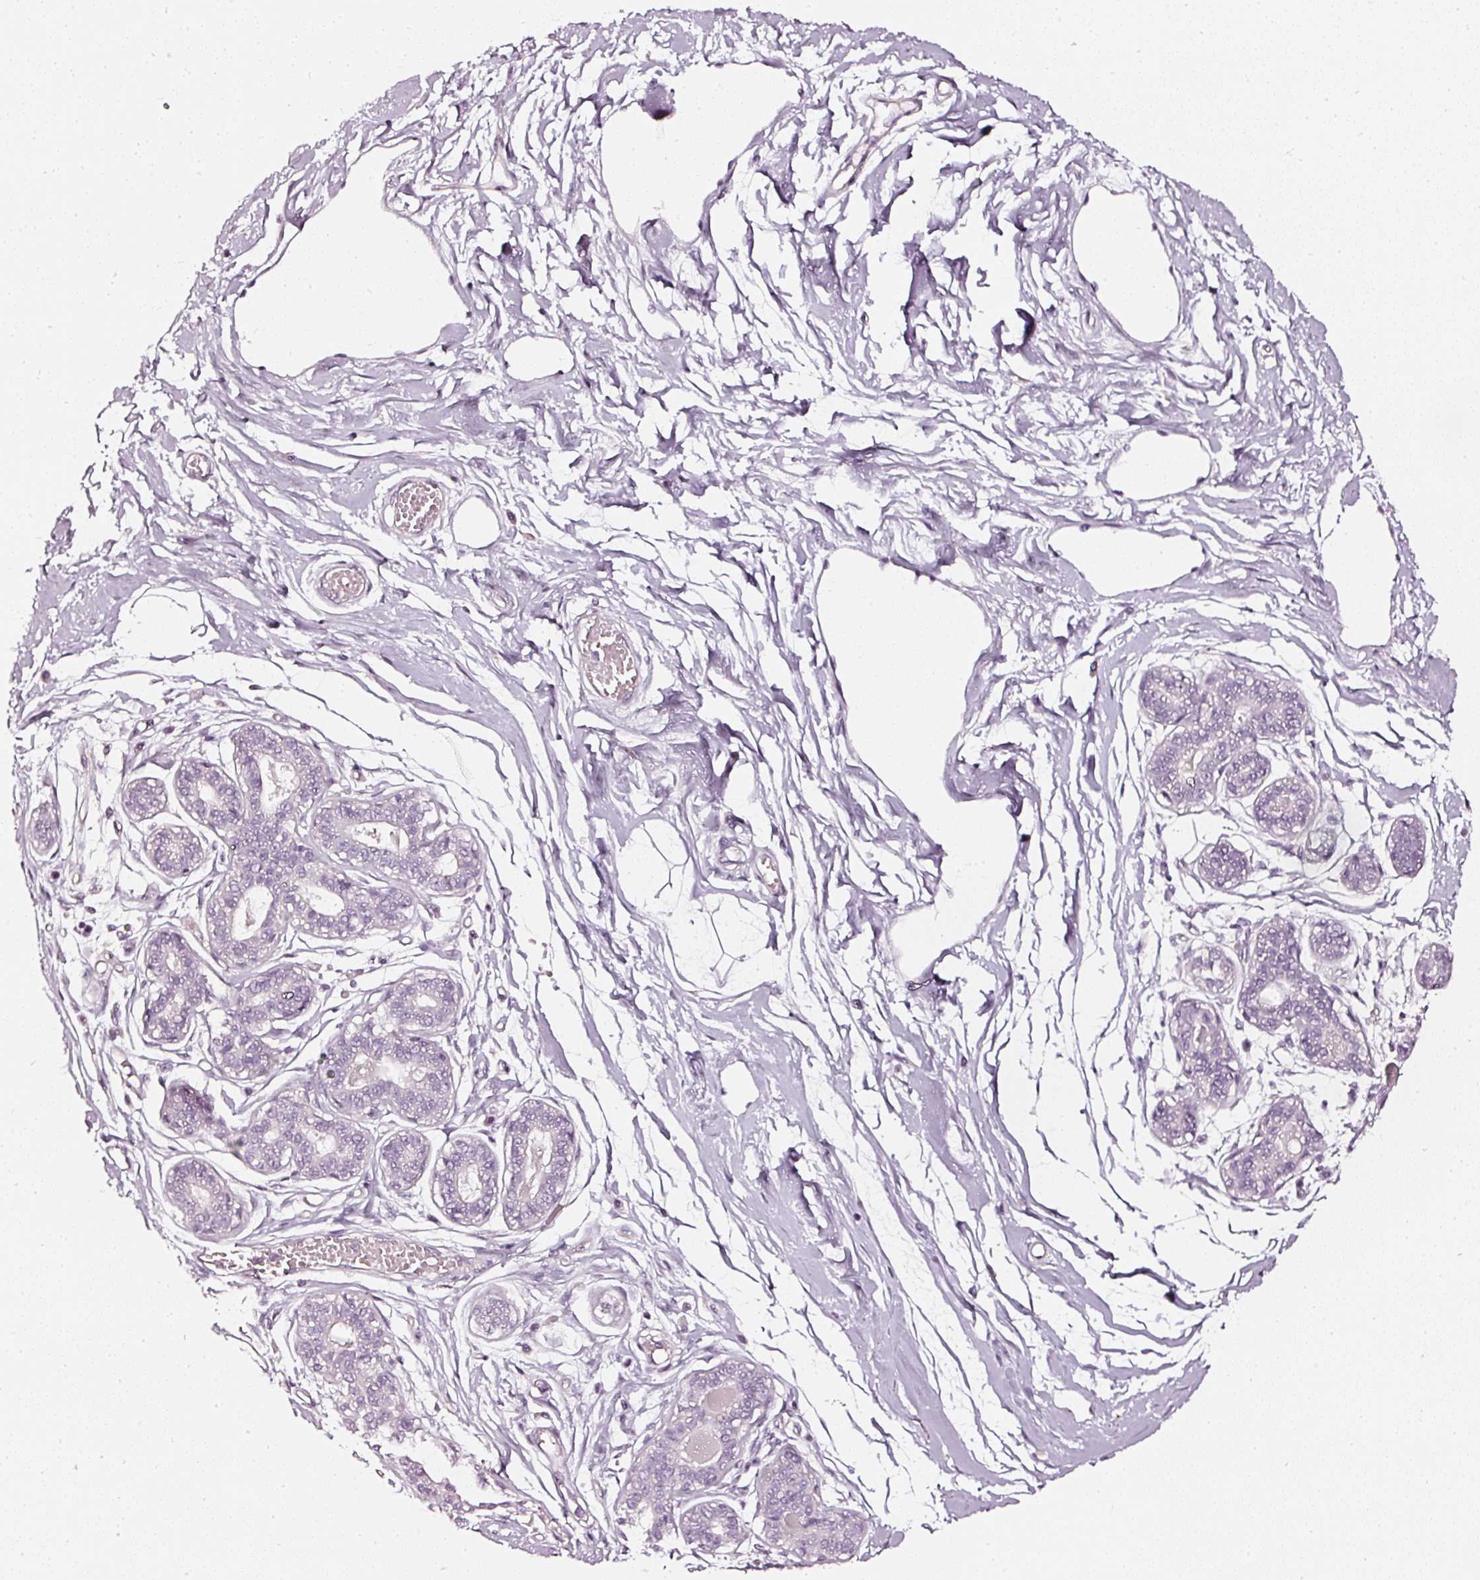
{"staining": {"intensity": "negative", "quantity": "none", "location": "none"}, "tissue": "breast", "cell_type": "Adipocytes", "image_type": "normal", "snomed": [{"axis": "morphology", "description": "Normal tissue, NOS"}, {"axis": "topography", "description": "Breast"}], "caption": "A high-resolution micrograph shows immunohistochemistry staining of unremarkable breast, which displays no significant expression in adipocytes. The staining is performed using DAB brown chromogen with nuclei counter-stained in using hematoxylin.", "gene": "CNP", "patient": {"sex": "female", "age": 45}}